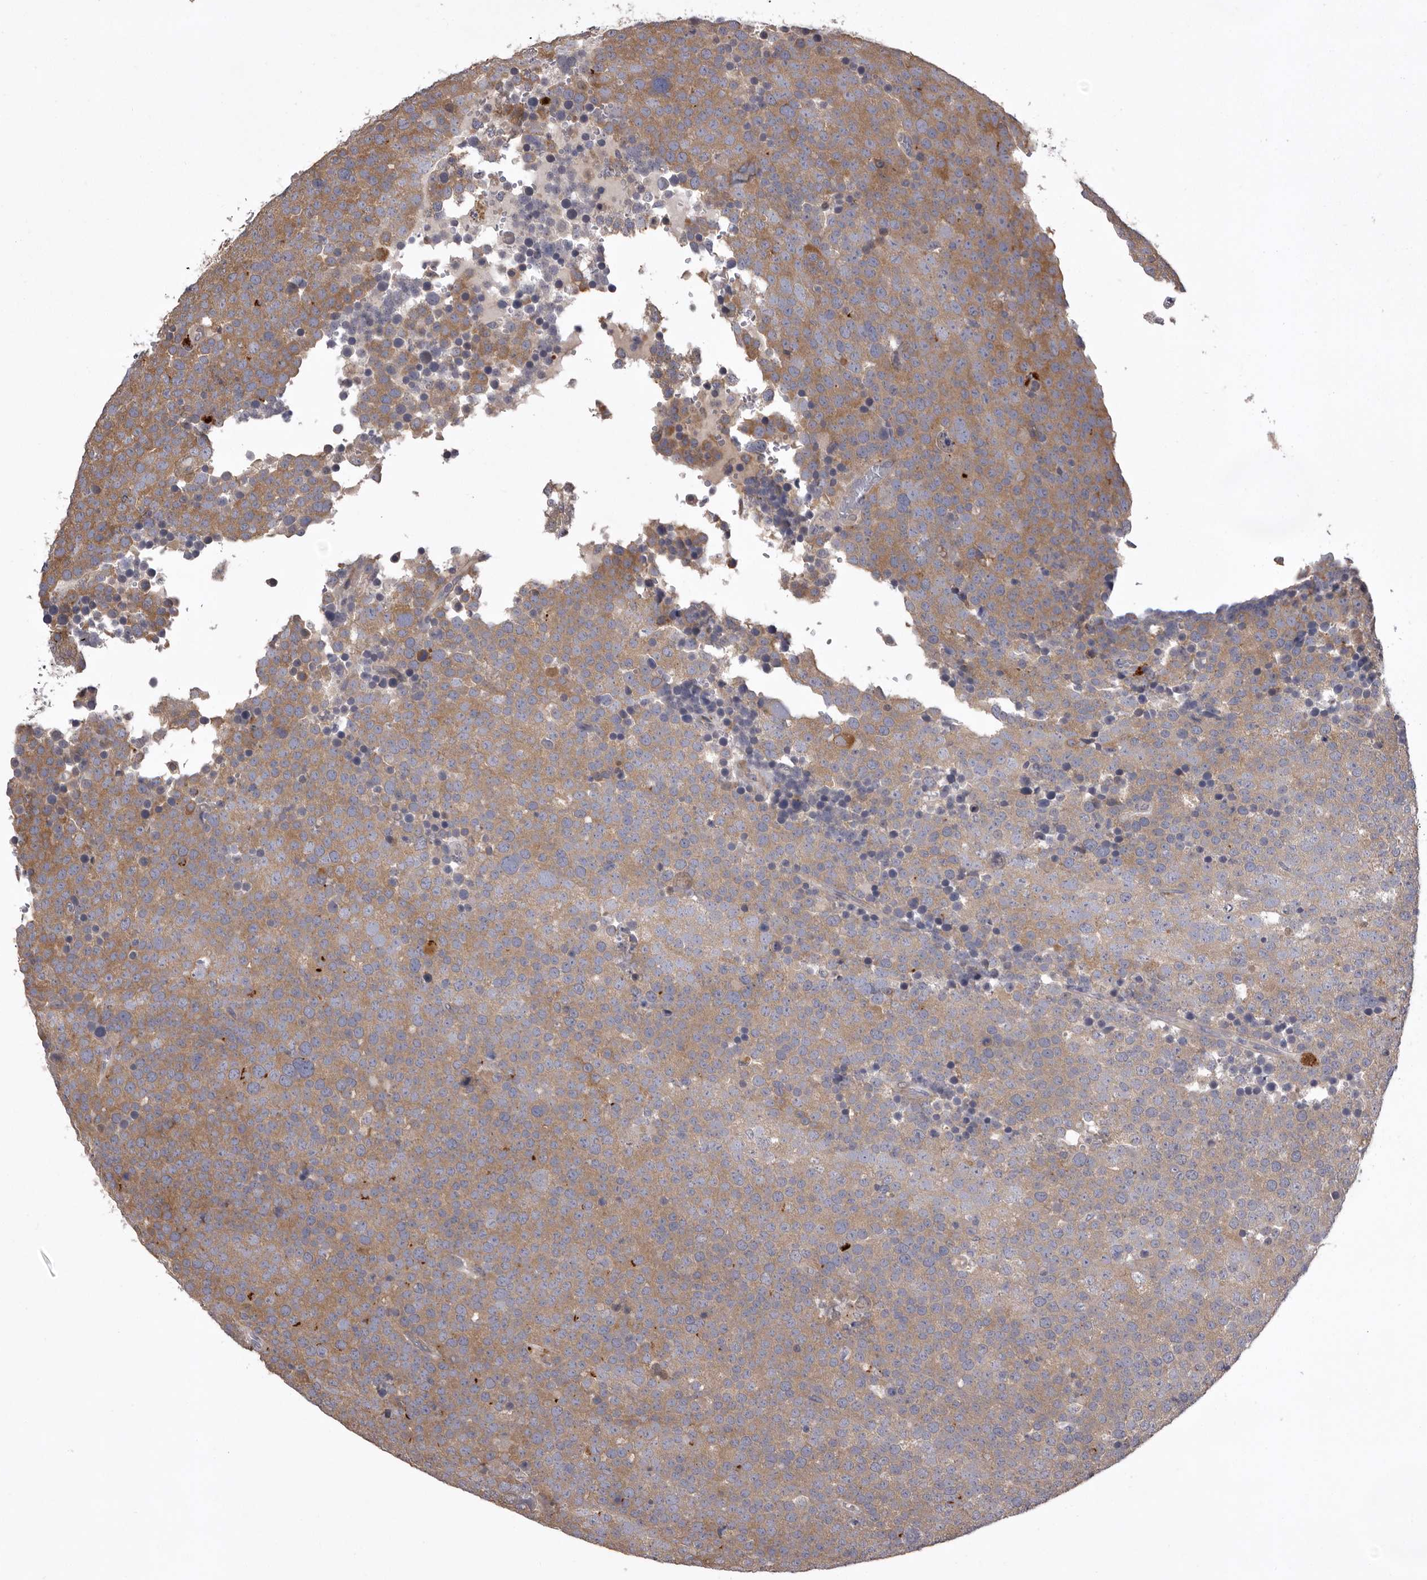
{"staining": {"intensity": "moderate", "quantity": ">75%", "location": "cytoplasmic/membranous"}, "tissue": "testis cancer", "cell_type": "Tumor cells", "image_type": "cancer", "snomed": [{"axis": "morphology", "description": "Seminoma, NOS"}, {"axis": "topography", "description": "Testis"}], "caption": "Immunohistochemistry micrograph of neoplastic tissue: human testis cancer stained using immunohistochemistry (IHC) shows medium levels of moderate protein expression localized specifically in the cytoplasmic/membranous of tumor cells, appearing as a cytoplasmic/membranous brown color.", "gene": "WDR47", "patient": {"sex": "male", "age": 71}}